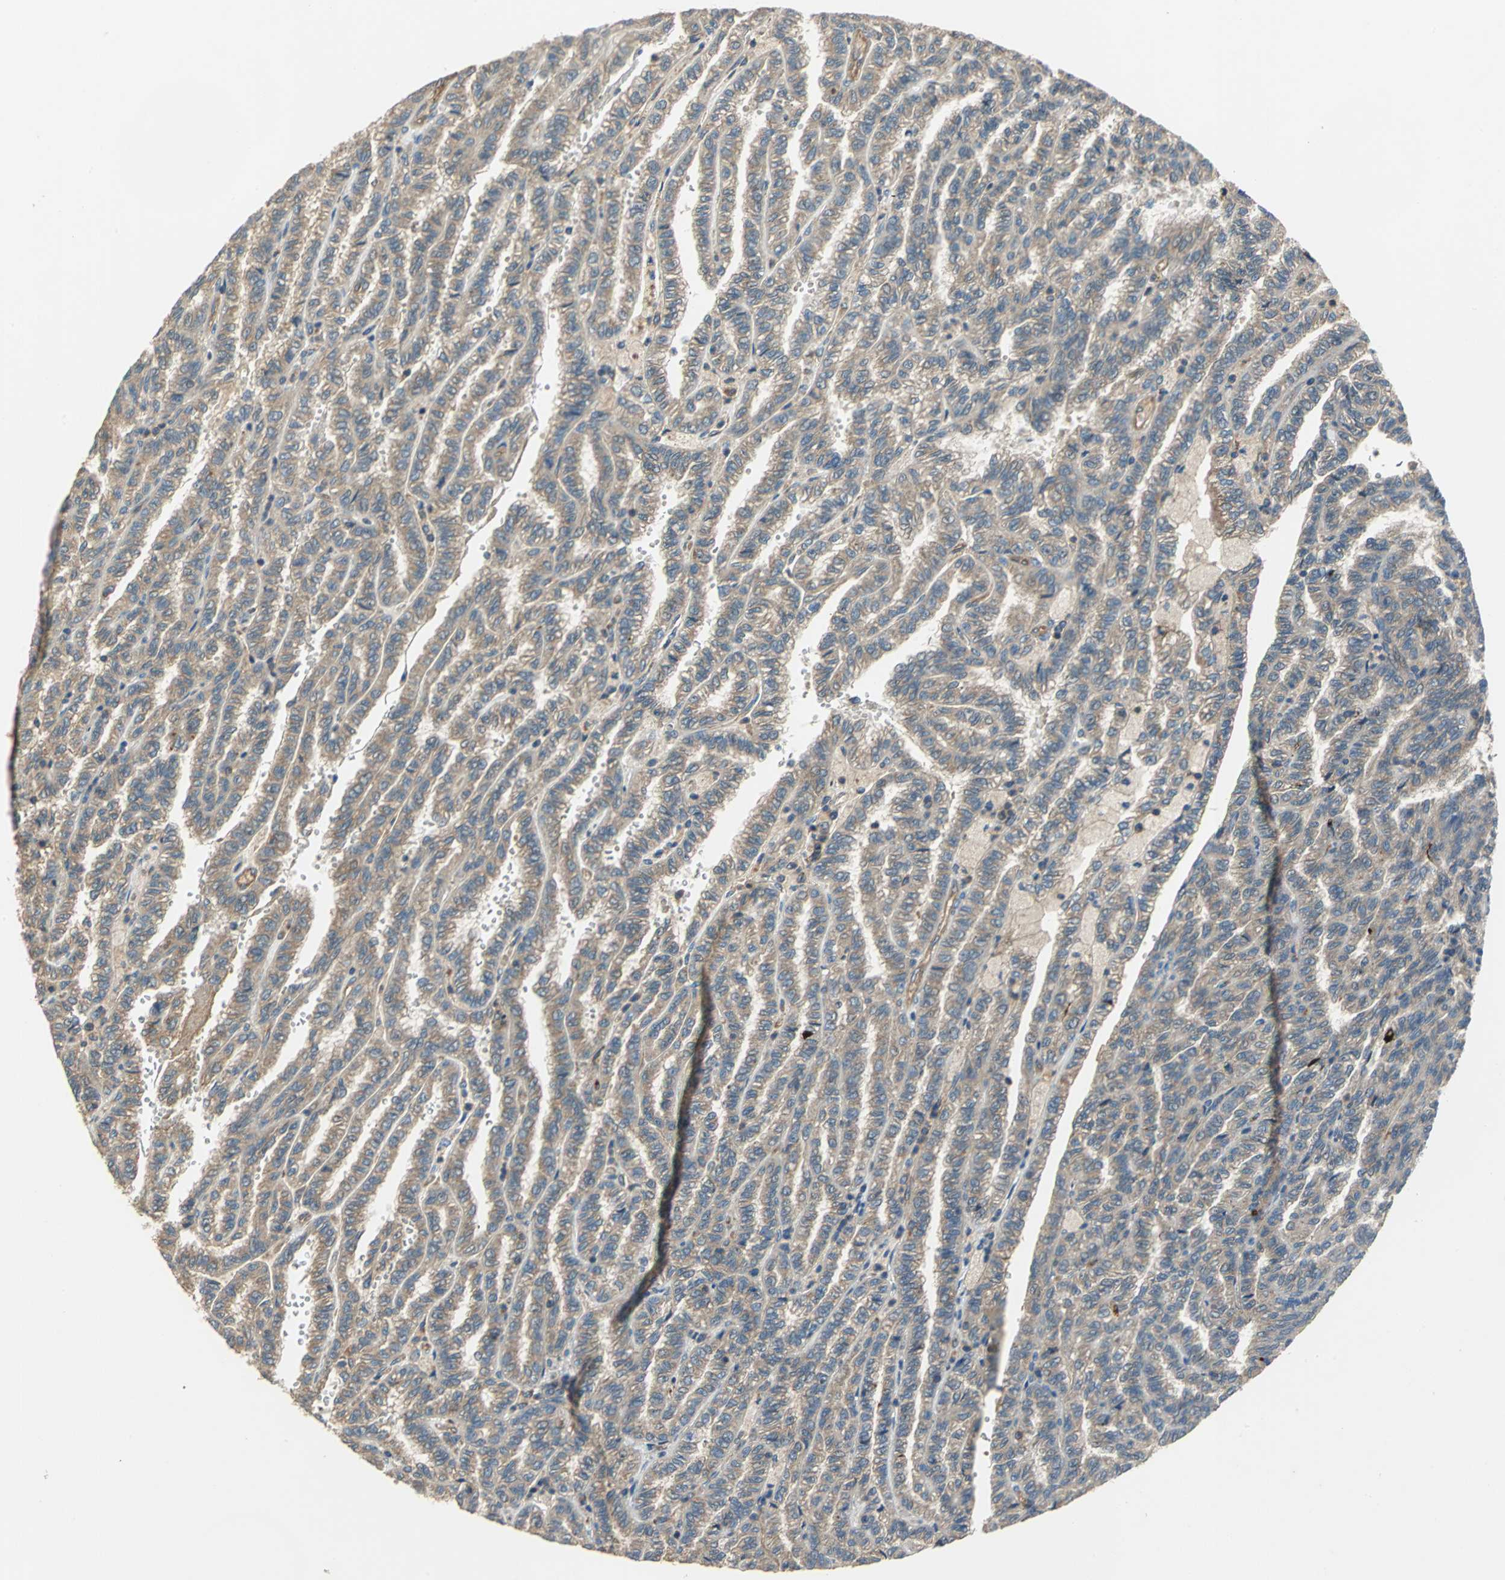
{"staining": {"intensity": "weak", "quantity": ">75%", "location": "cytoplasmic/membranous"}, "tissue": "renal cancer", "cell_type": "Tumor cells", "image_type": "cancer", "snomed": [{"axis": "morphology", "description": "Inflammation, NOS"}, {"axis": "morphology", "description": "Adenocarcinoma, NOS"}, {"axis": "topography", "description": "Kidney"}], "caption": "The micrograph reveals a brown stain indicating the presence of a protein in the cytoplasmic/membranous of tumor cells in renal cancer (adenocarcinoma). The protein is stained brown, and the nuclei are stained in blue (DAB IHC with brightfield microscopy, high magnification).", "gene": "EMCN", "patient": {"sex": "male", "age": 68}}